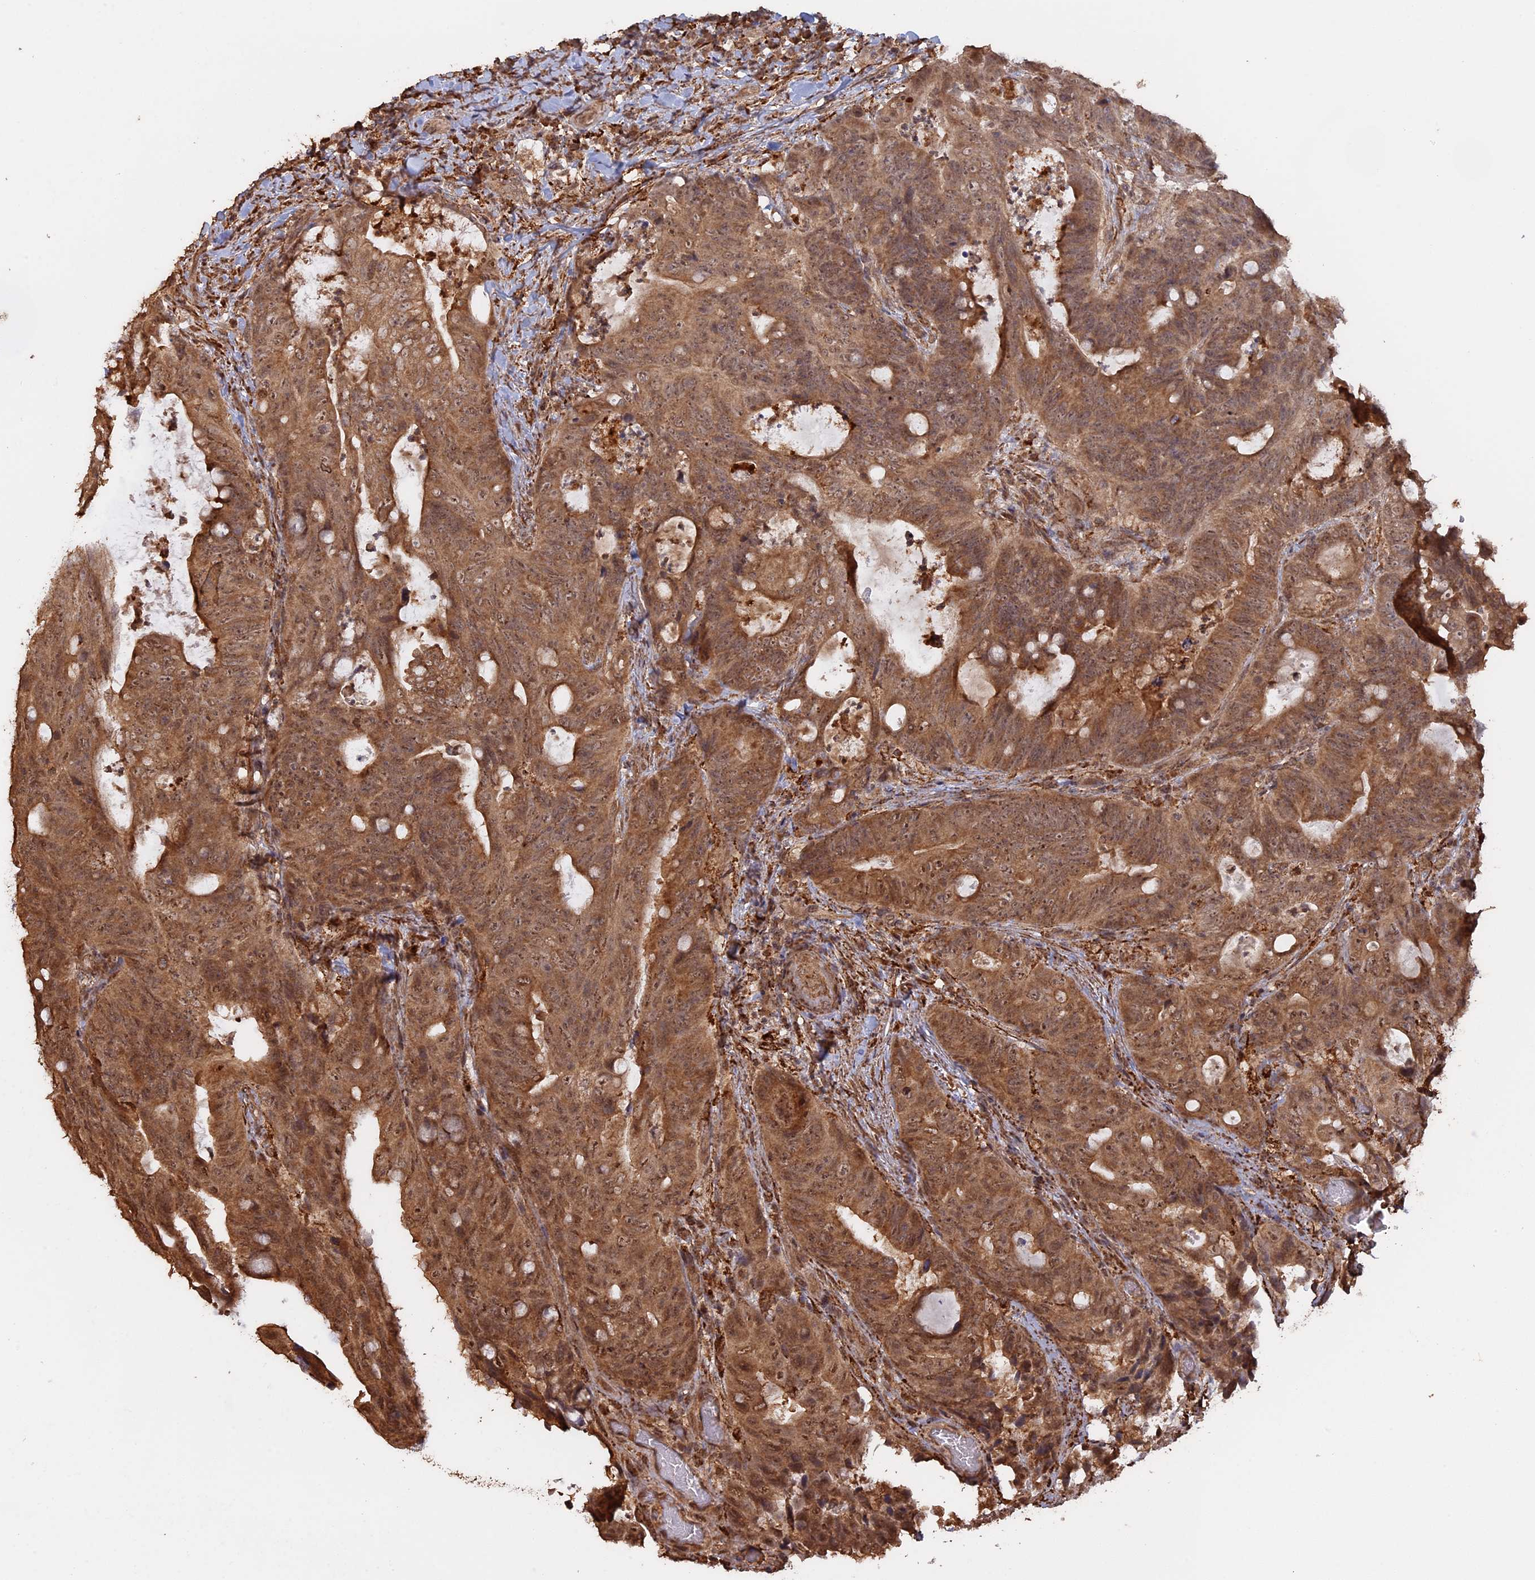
{"staining": {"intensity": "moderate", "quantity": ">75%", "location": "cytoplasmic/membranous,nuclear"}, "tissue": "colorectal cancer", "cell_type": "Tumor cells", "image_type": "cancer", "snomed": [{"axis": "morphology", "description": "Adenocarcinoma, NOS"}, {"axis": "topography", "description": "Colon"}], "caption": "Colorectal adenocarcinoma tissue exhibits moderate cytoplasmic/membranous and nuclear positivity in approximately >75% of tumor cells", "gene": "FAM210B", "patient": {"sex": "female", "age": 82}}